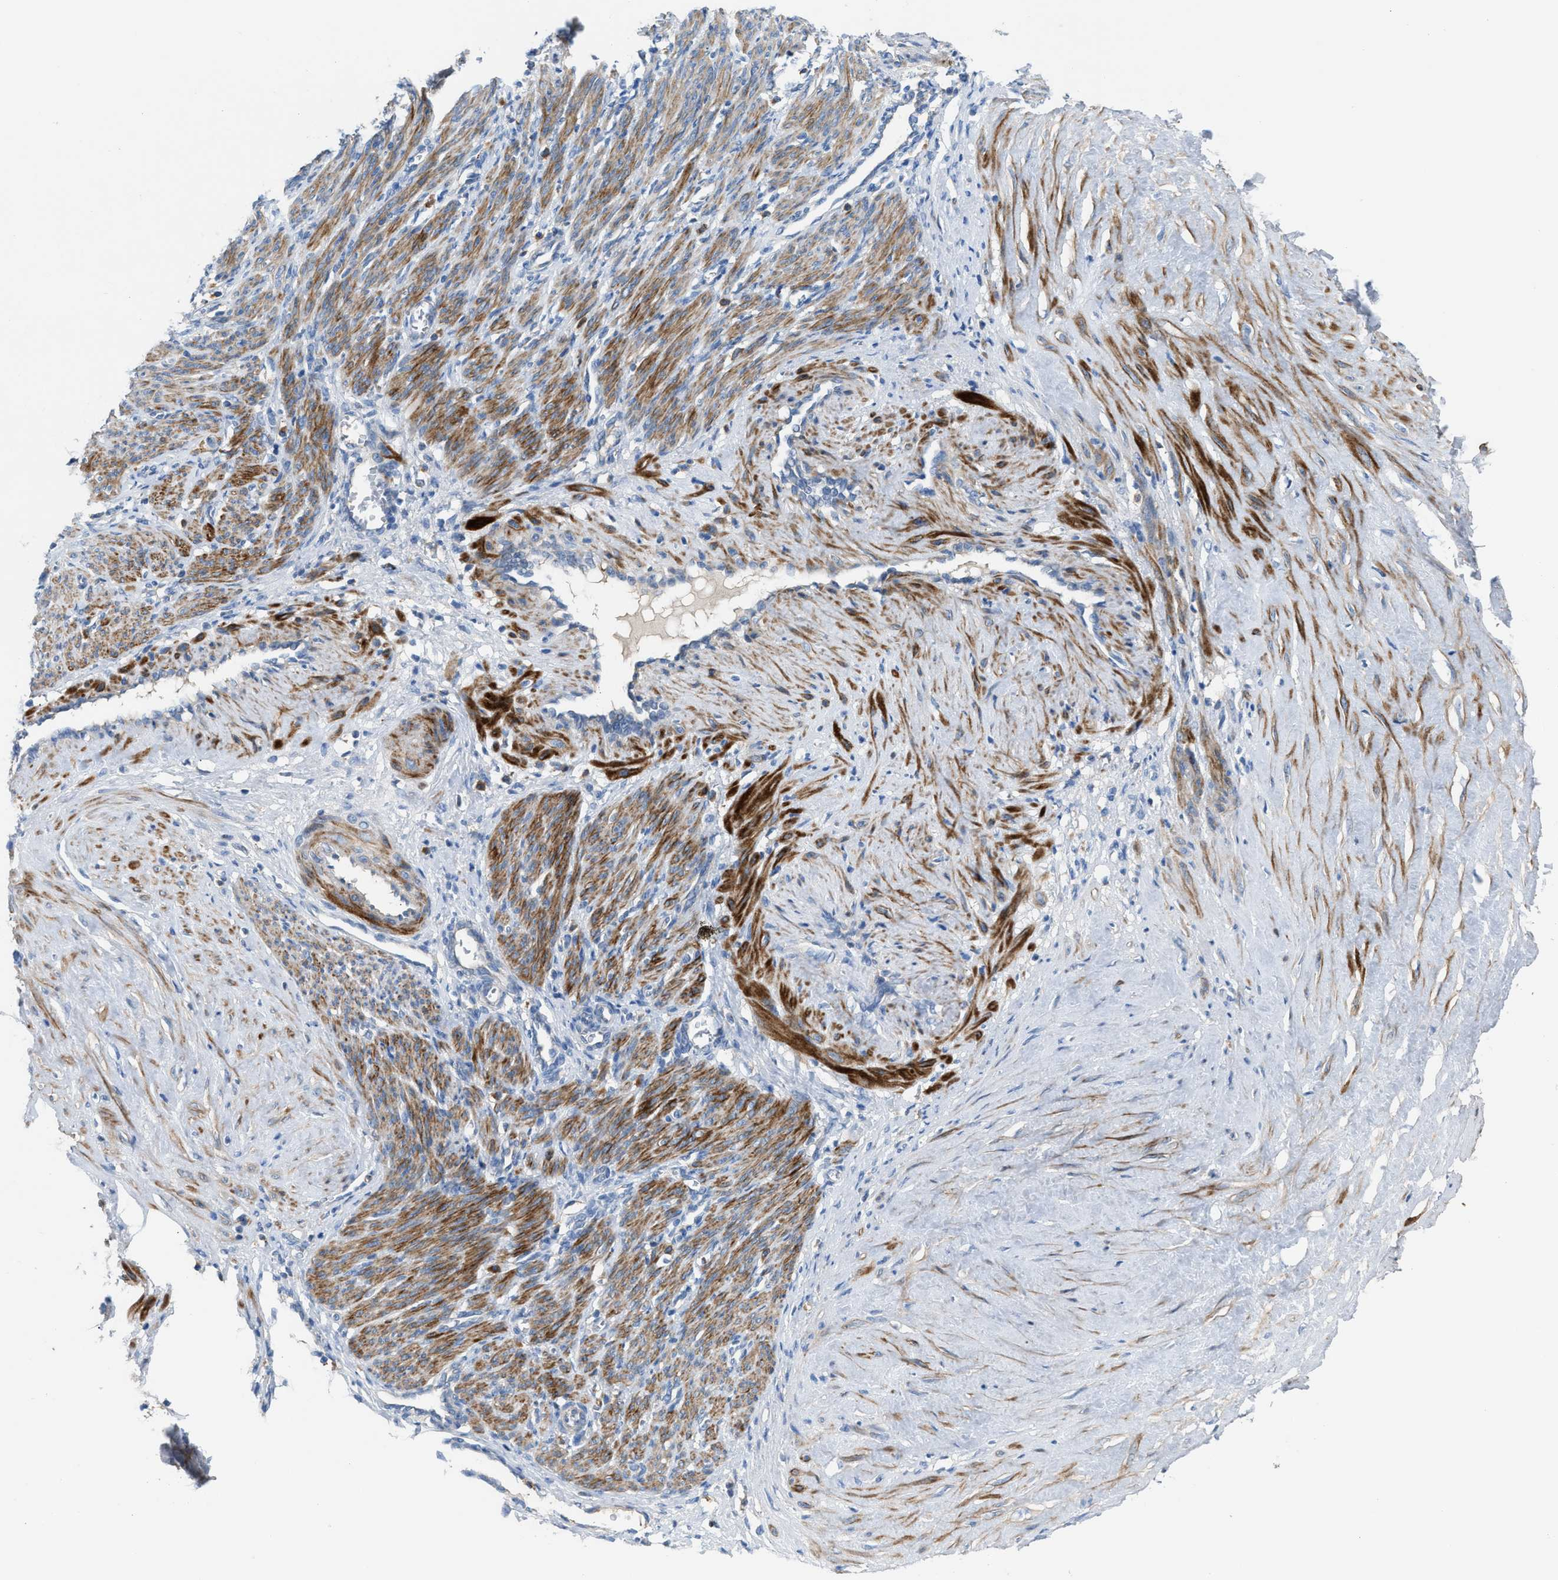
{"staining": {"intensity": "strong", "quantity": ">75%", "location": "cytoplasmic/membranous"}, "tissue": "smooth muscle", "cell_type": "Smooth muscle cells", "image_type": "normal", "snomed": [{"axis": "morphology", "description": "Normal tissue, NOS"}, {"axis": "topography", "description": "Endometrium"}], "caption": "DAB immunohistochemical staining of benign smooth muscle displays strong cytoplasmic/membranous protein positivity in about >75% of smooth muscle cells.", "gene": "AOAH", "patient": {"sex": "female", "age": 33}}